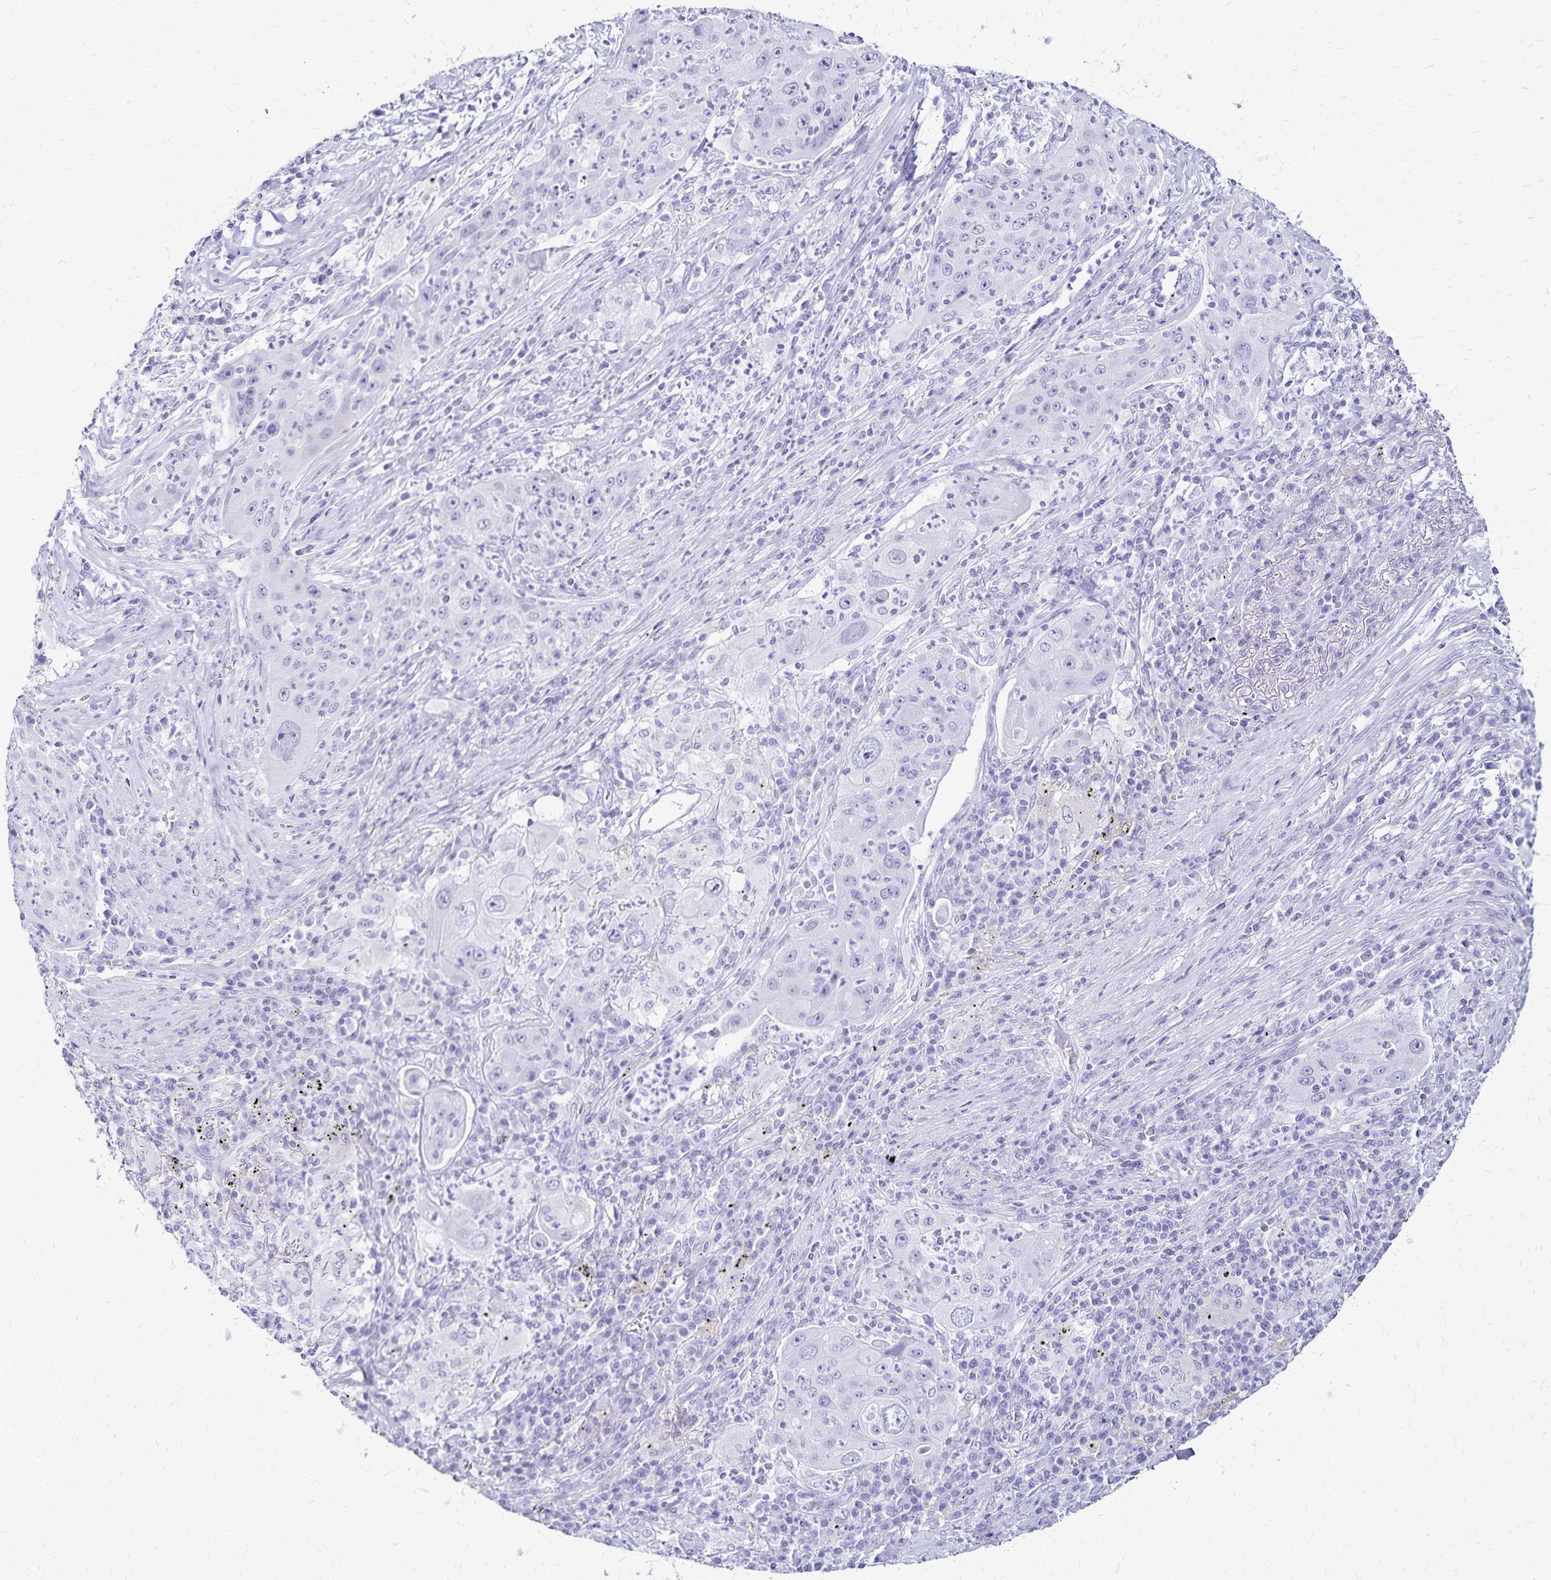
{"staining": {"intensity": "negative", "quantity": "none", "location": "none"}, "tissue": "lung cancer", "cell_type": "Tumor cells", "image_type": "cancer", "snomed": [{"axis": "morphology", "description": "Squamous cell carcinoma, NOS"}, {"axis": "topography", "description": "Lung"}], "caption": "DAB immunohistochemical staining of human lung cancer reveals no significant staining in tumor cells.", "gene": "LIN28B", "patient": {"sex": "female", "age": 59}}